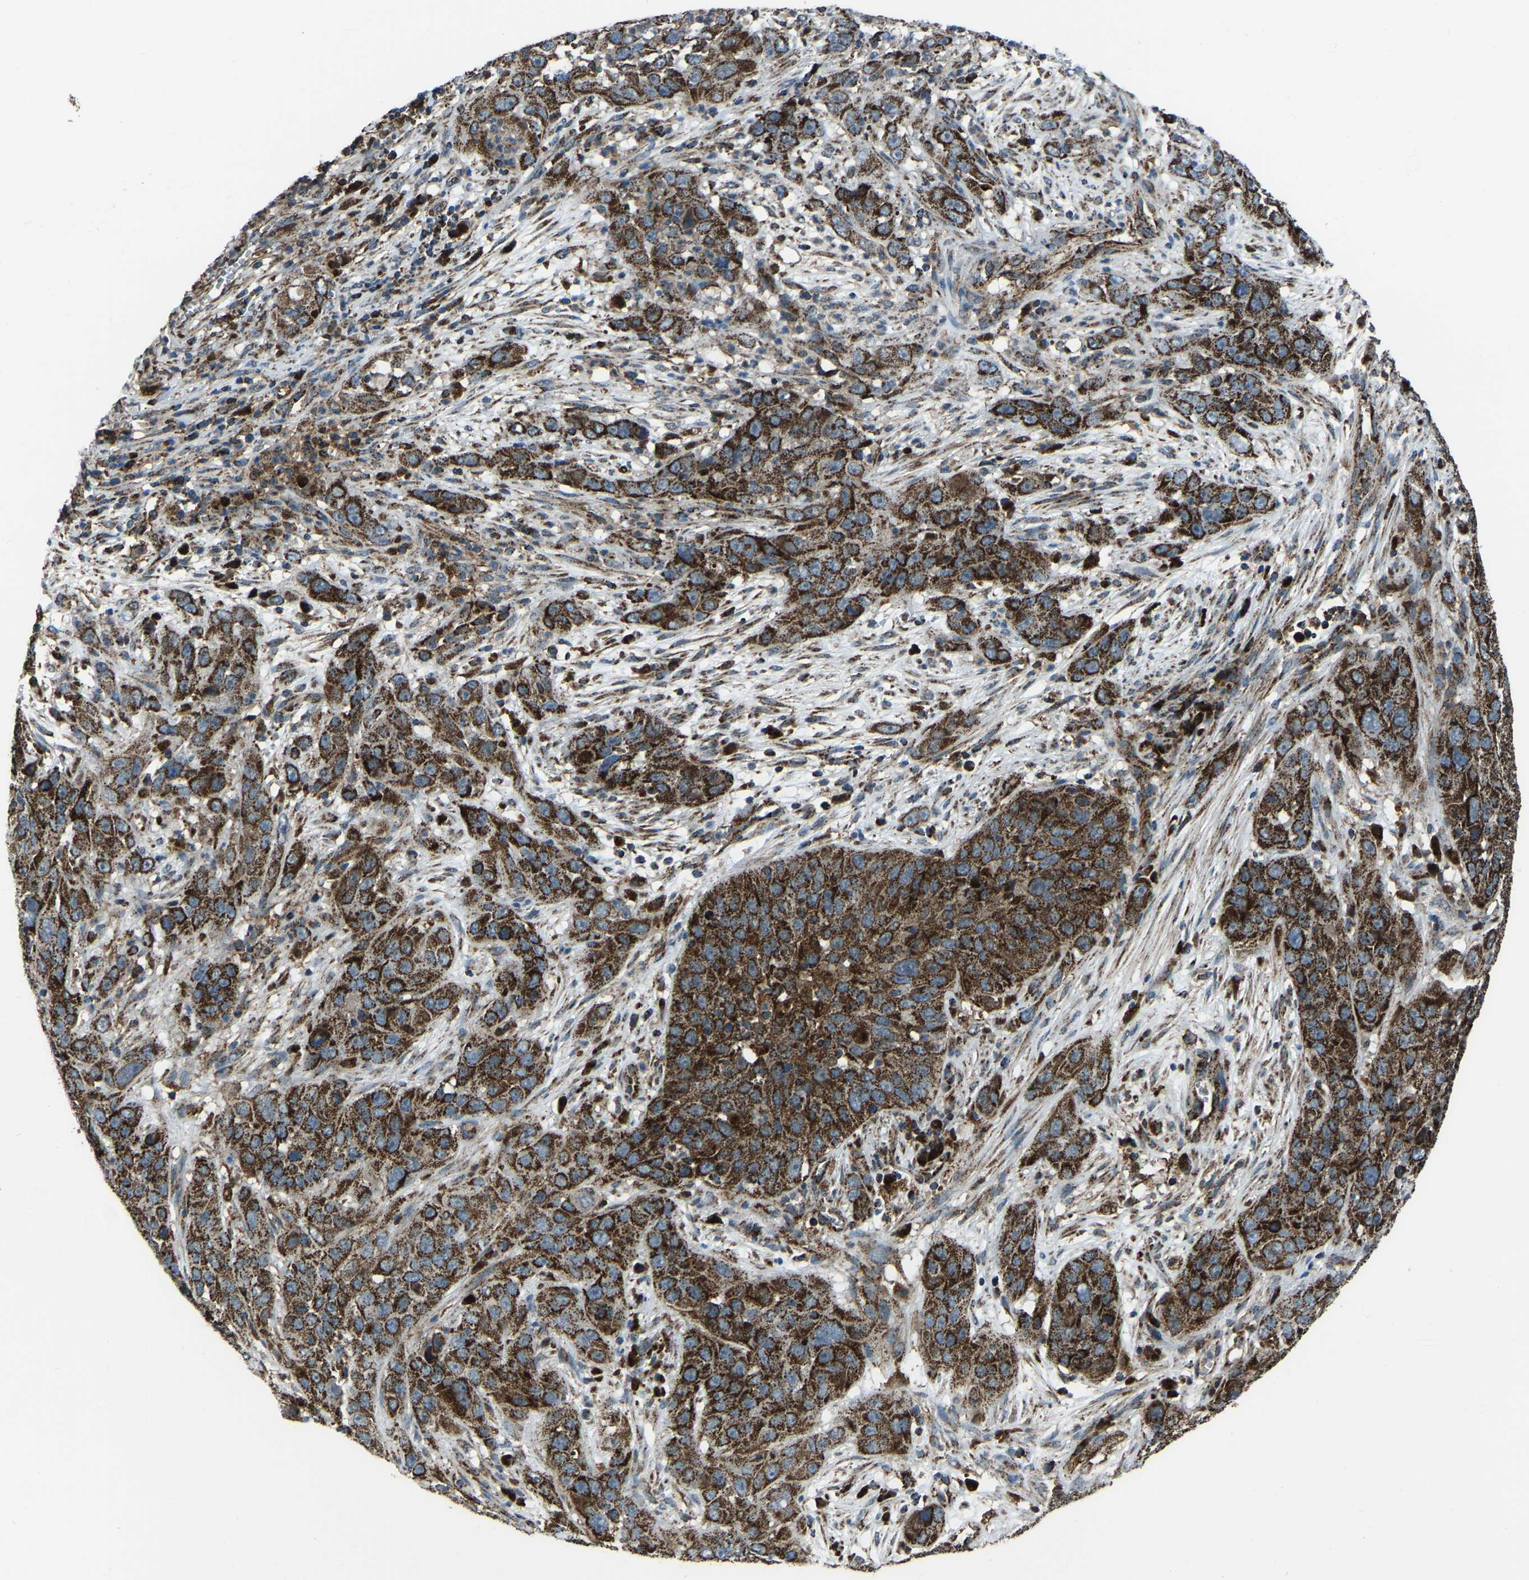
{"staining": {"intensity": "strong", "quantity": ">75%", "location": "cytoplasmic/membranous"}, "tissue": "cervical cancer", "cell_type": "Tumor cells", "image_type": "cancer", "snomed": [{"axis": "morphology", "description": "Squamous cell carcinoma, NOS"}, {"axis": "topography", "description": "Cervix"}], "caption": "Brown immunohistochemical staining in human cervical squamous cell carcinoma shows strong cytoplasmic/membranous staining in approximately >75% of tumor cells. The staining is performed using DAB (3,3'-diaminobenzidine) brown chromogen to label protein expression. The nuclei are counter-stained blue using hematoxylin.", "gene": "AKR1A1", "patient": {"sex": "female", "age": 32}}